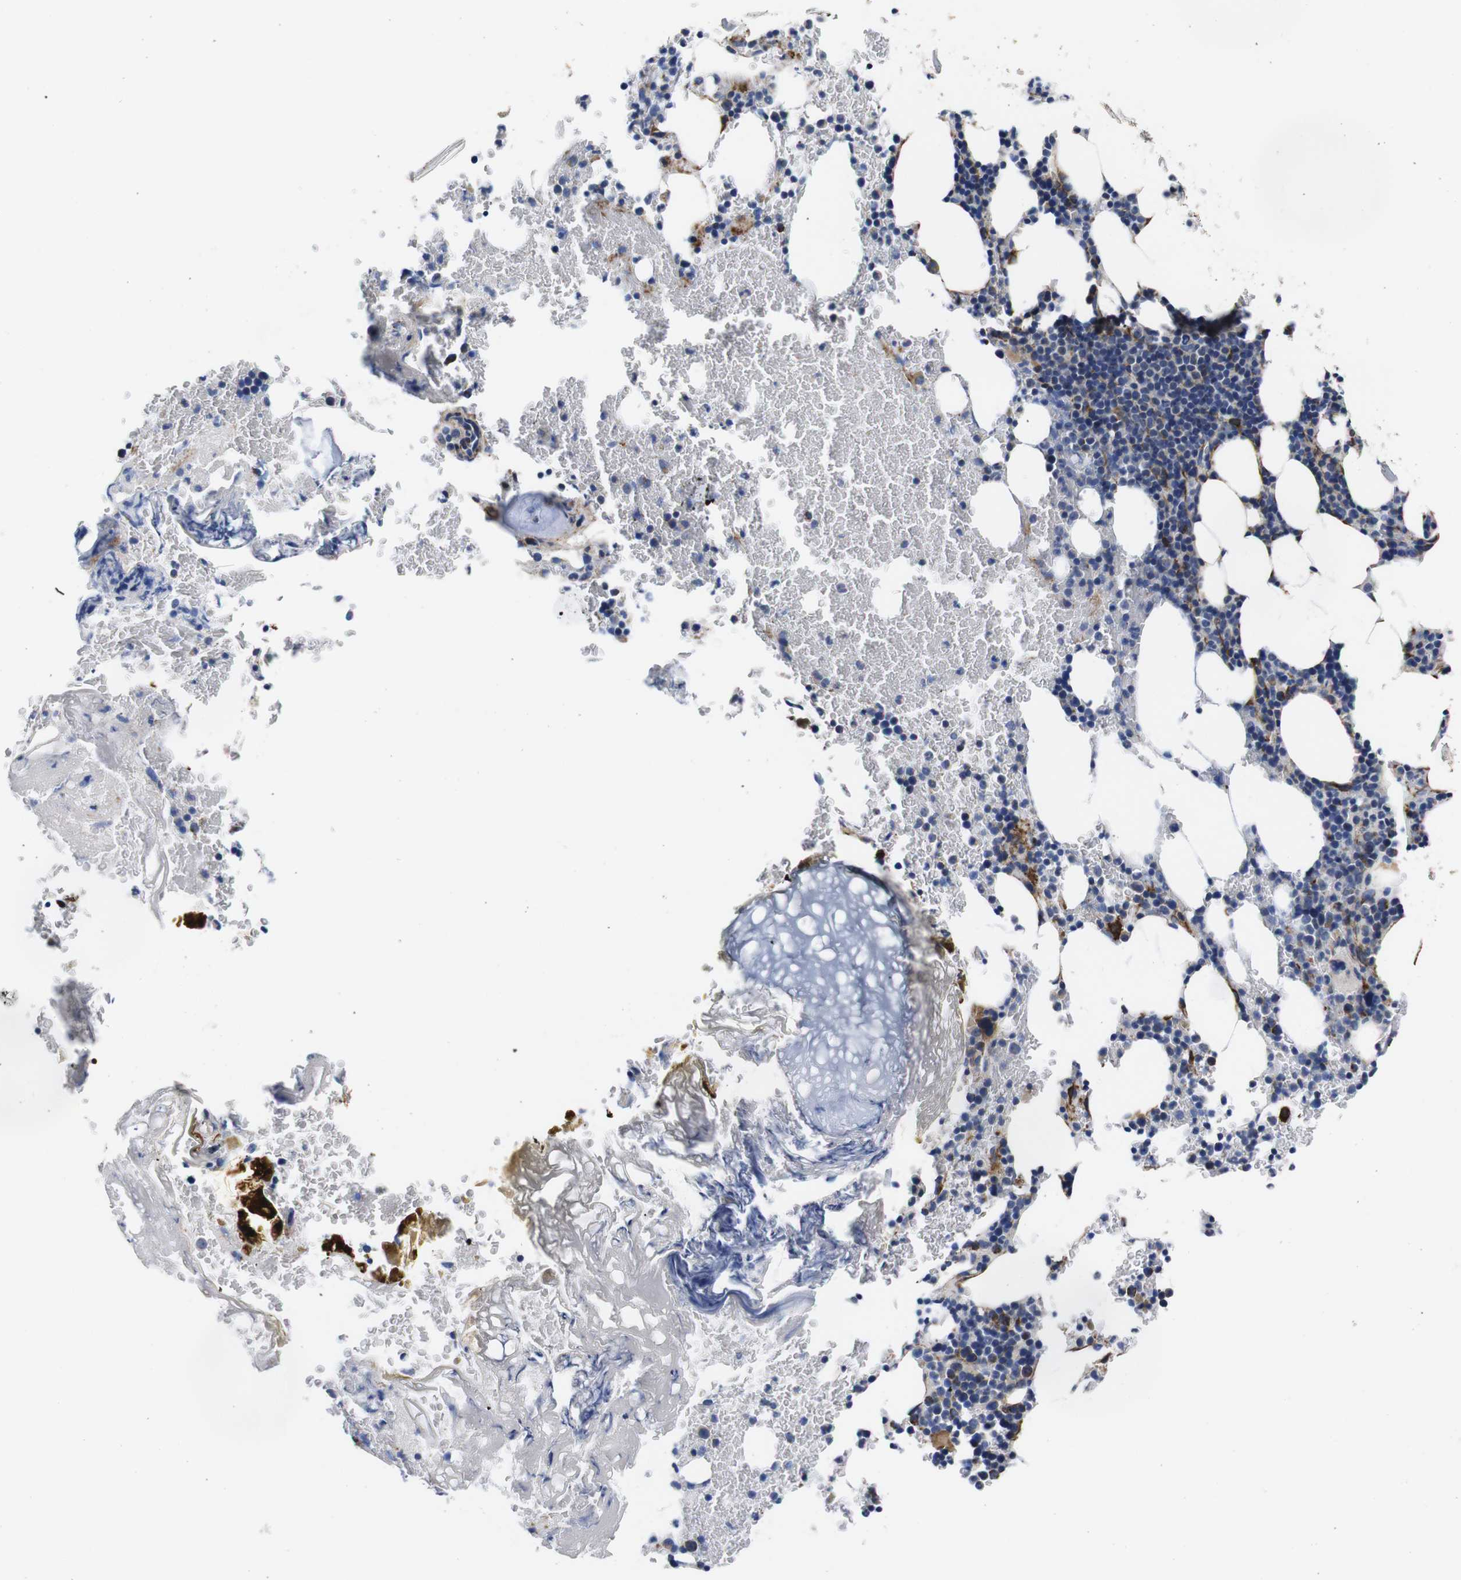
{"staining": {"intensity": "moderate", "quantity": "<25%", "location": "cytoplasmic/membranous"}, "tissue": "bone marrow", "cell_type": "Hematopoietic cells", "image_type": "normal", "snomed": [{"axis": "morphology", "description": "Normal tissue, NOS"}, {"axis": "topography", "description": "Bone marrow"}], "caption": "Approximately <25% of hematopoietic cells in benign human bone marrow demonstrate moderate cytoplasmic/membranous protein expression as visualized by brown immunohistochemical staining.", "gene": "WNT10A", "patient": {"sex": "female", "age": 73}}